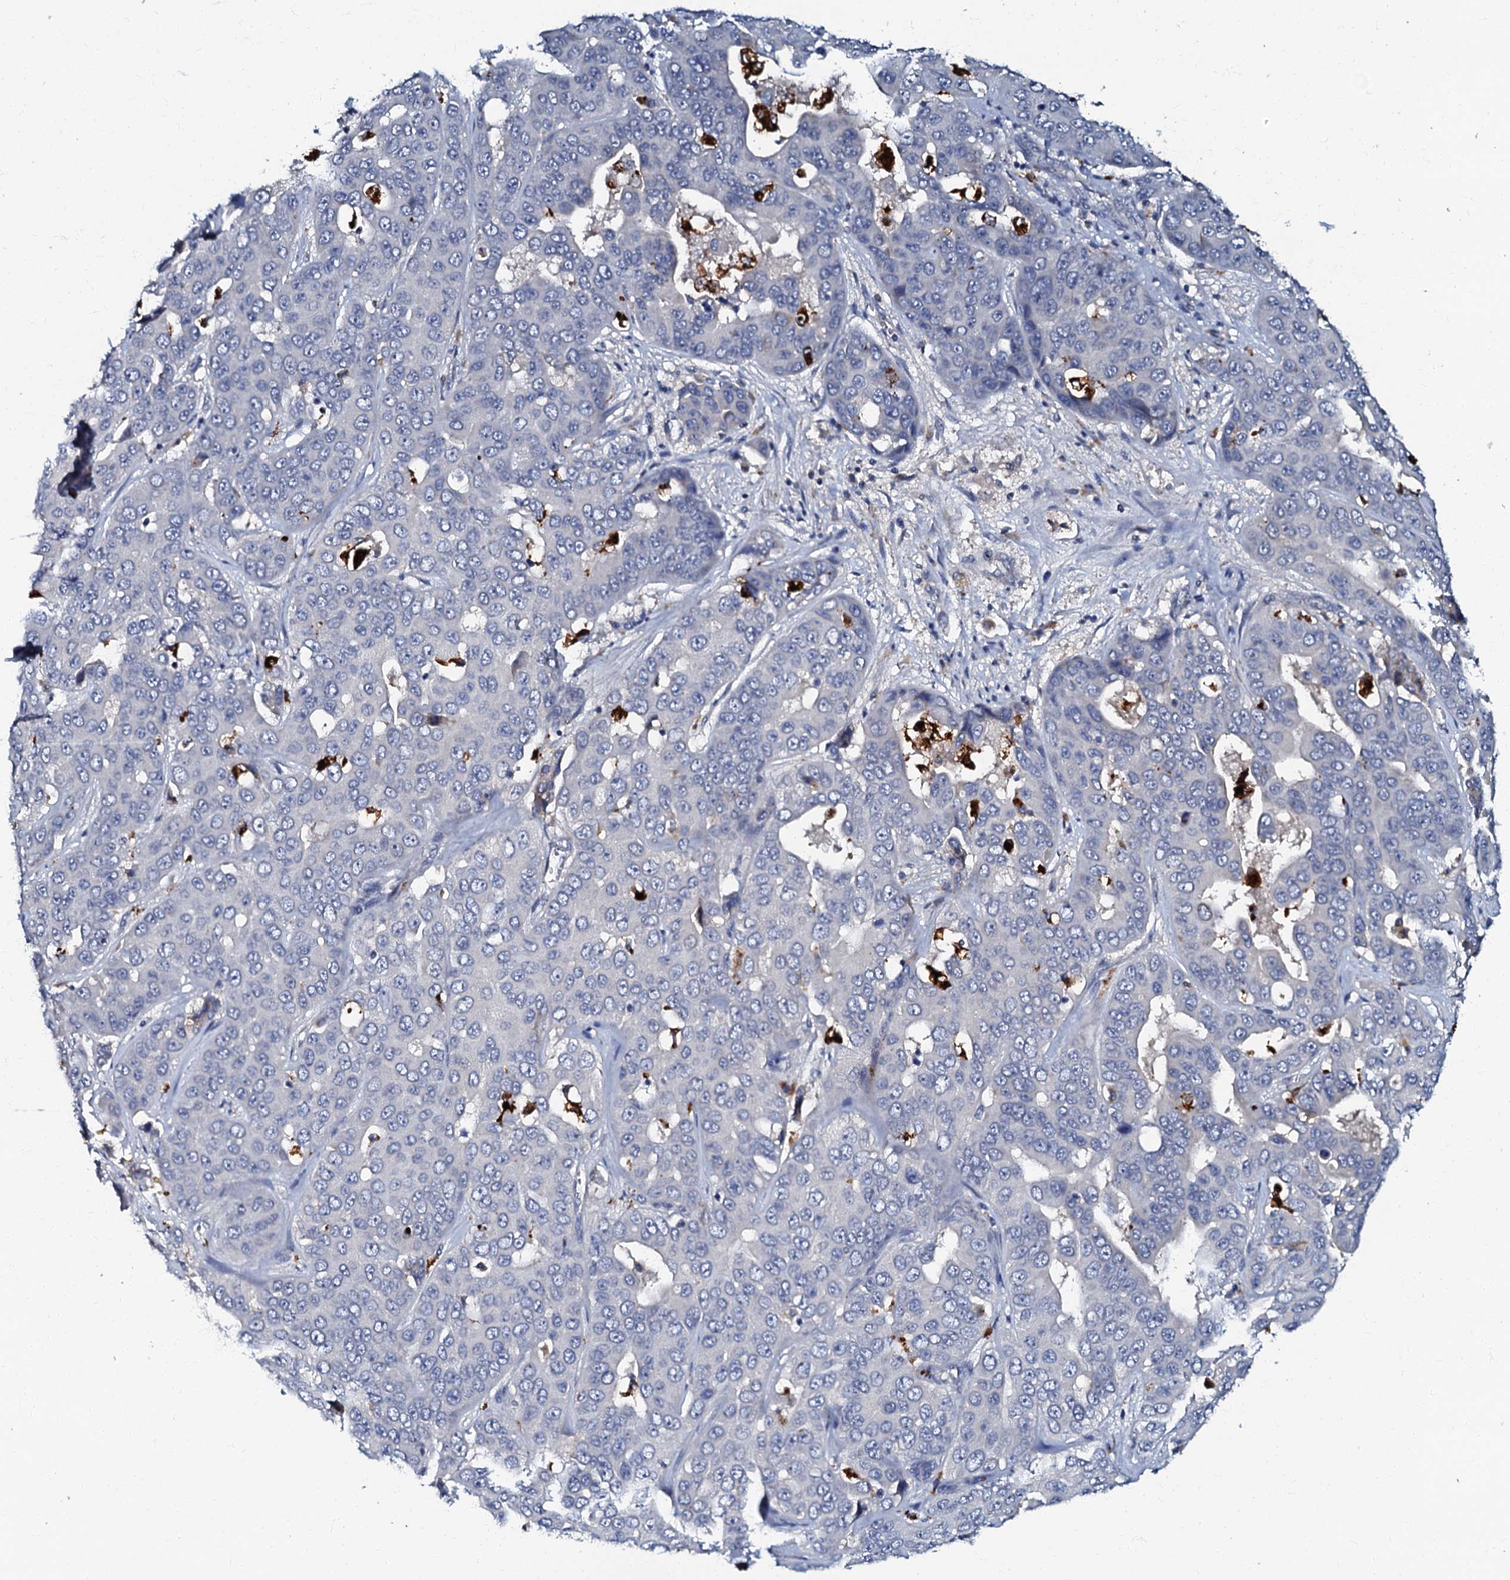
{"staining": {"intensity": "negative", "quantity": "none", "location": "none"}, "tissue": "liver cancer", "cell_type": "Tumor cells", "image_type": "cancer", "snomed": [{"axis": "morphology", "description": "Cholangiocarcinoma"}, {"axis": "topography", "description": "Liver"}], "caption": "DAB immunohistochemical staining of human cholangiocarcinoma (liver) shows no significant expression in tumor cells.", "gene": "OLAH", "patient": {"sex": "female", "age": 52}}